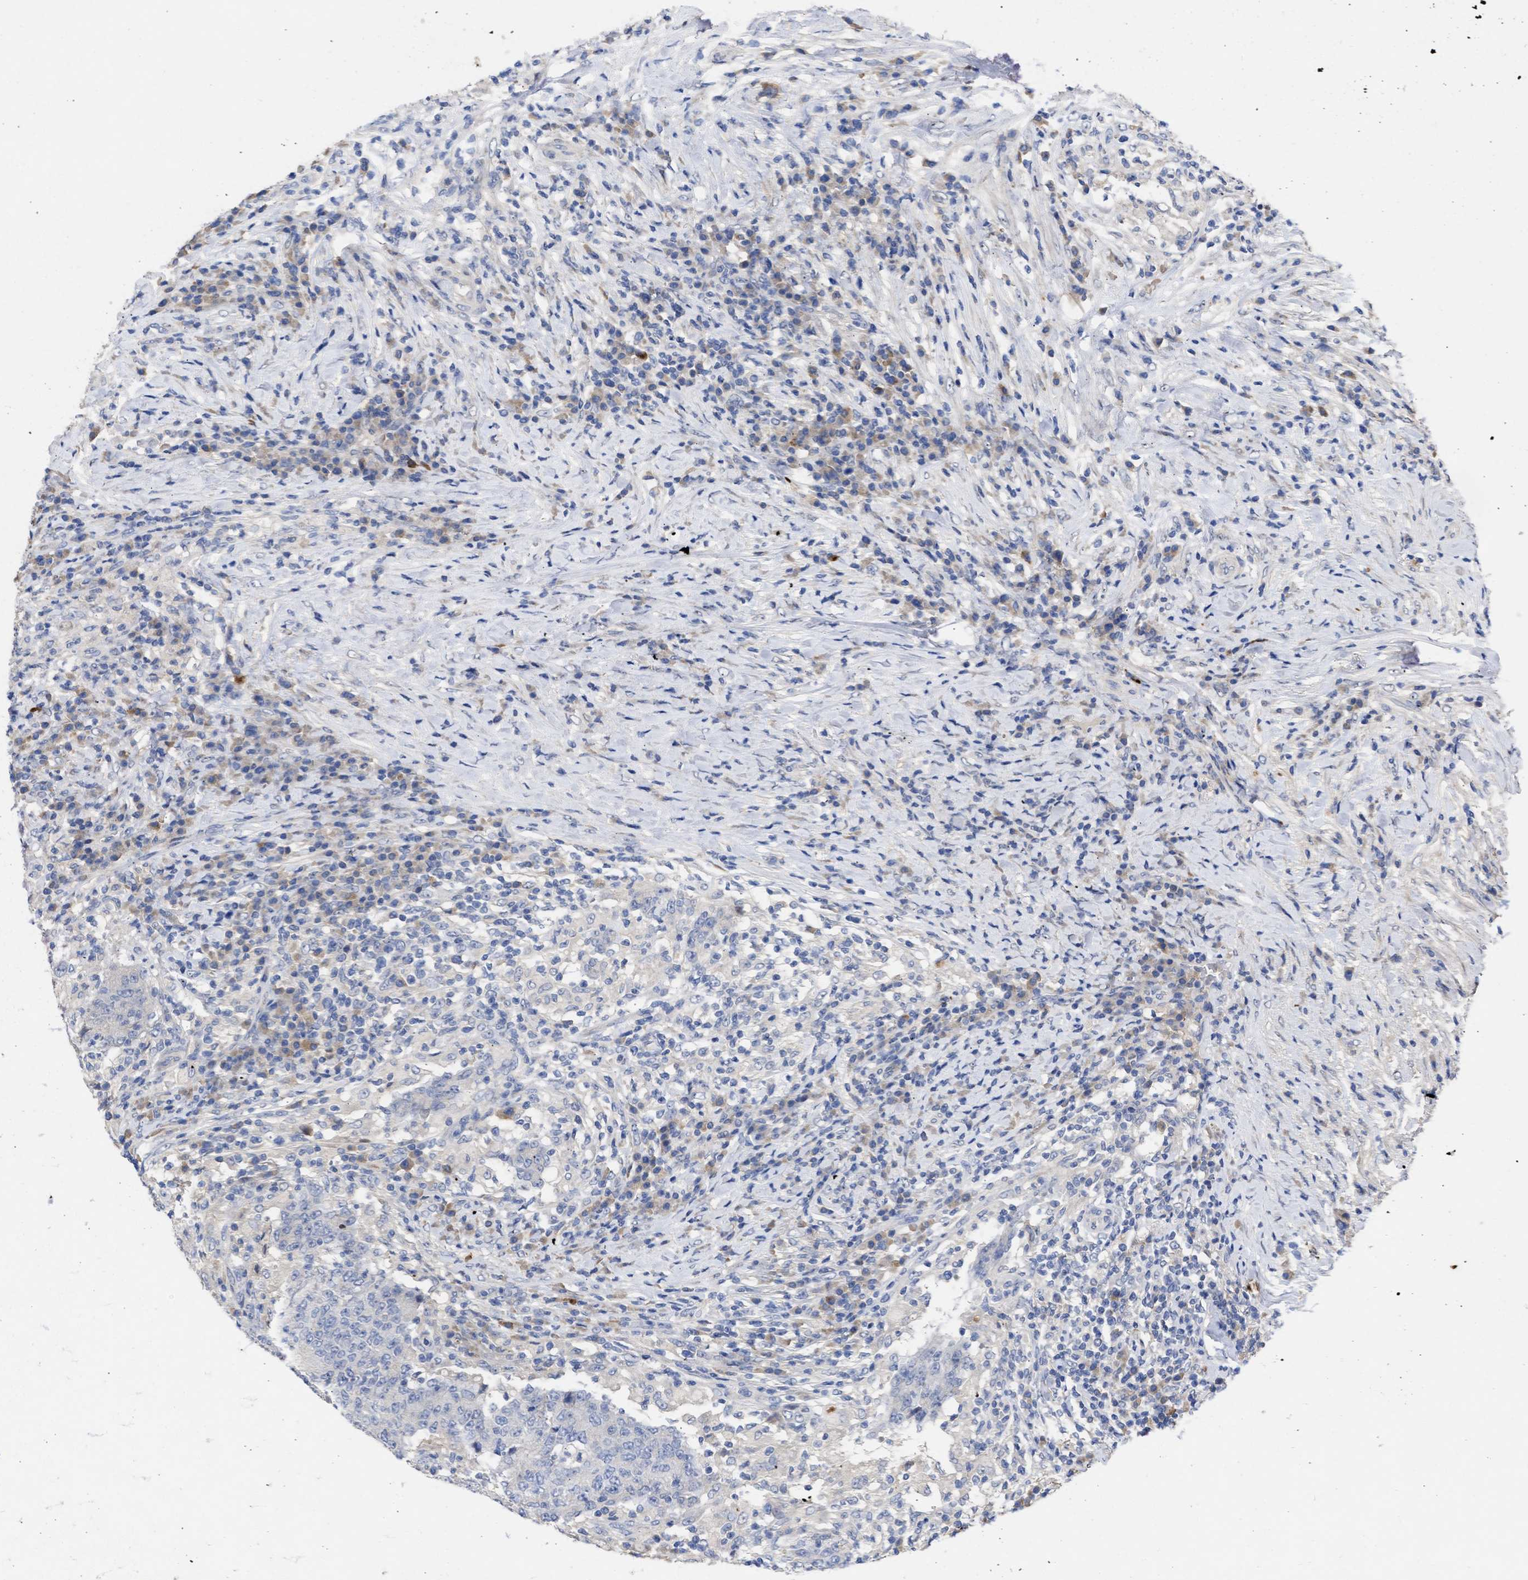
{"staining": {"intensity": "negative", "quantity": "none", "location": "none"}, "tissue": "colorectal cancer", "cell_type": "Tumor cells", "image_type": "cancer", "snomed": [{"axis": "morphology", "description": "Normal tissue, NOS"}, {"axis": "morphology", "description": "Adenocarcinoma, NOS"}, {"axis": "topography", "description": "Colon"}], "caption": "A micrograph of human colorectal cancer is negative for staining in tumor cells. (Stains: DAB (3,3'-diaminobenzidine) IHC with hematoxylin counter stain, Microscopy: brightfield microscopy at high magnification).", "gene": "ARHGEF4", "patient": {"sex": "female", "age": 75}}